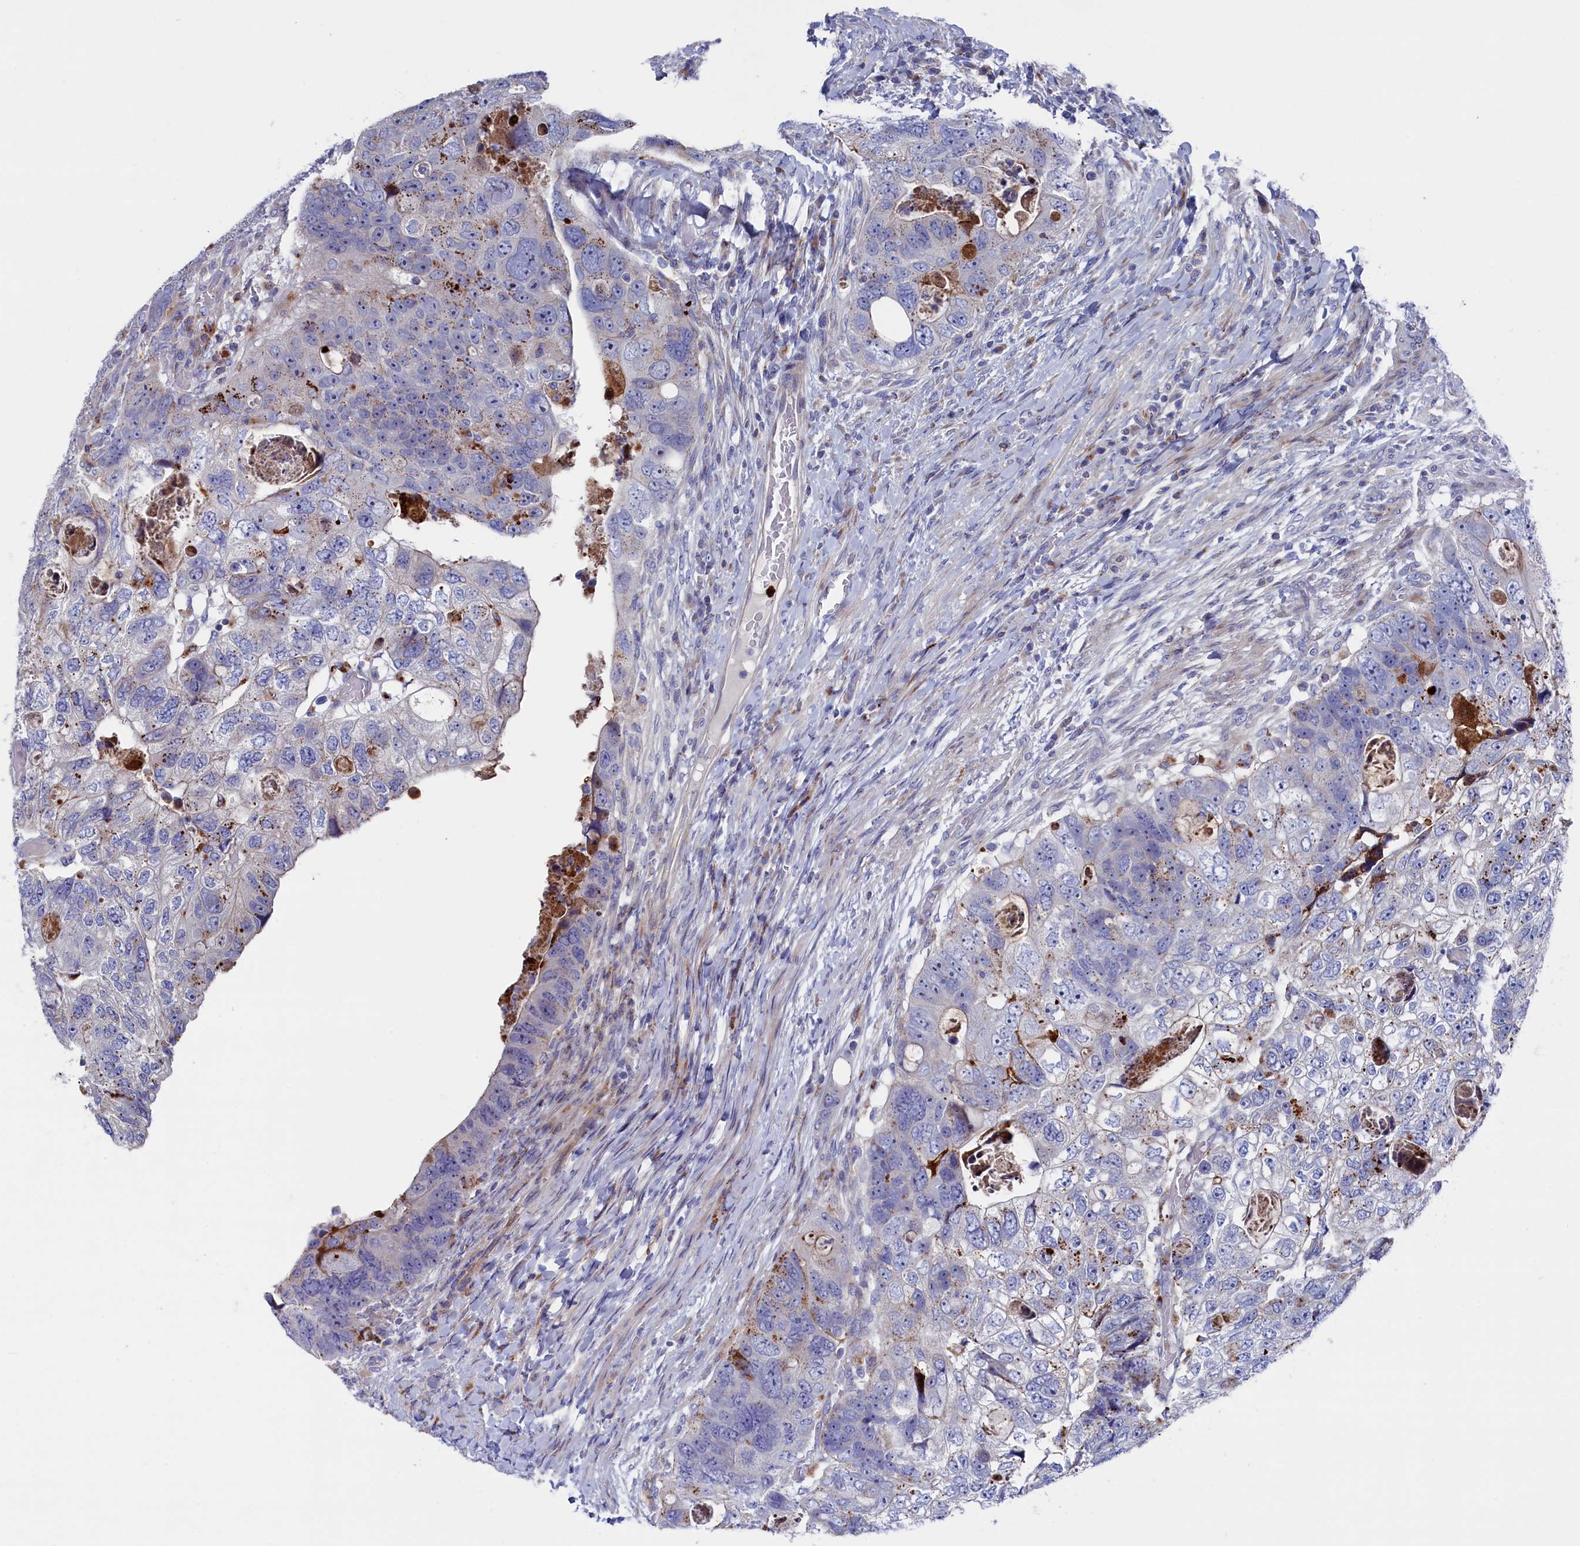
{"staining": {"intensity": "moderate", "quantity": "<25%", "location": "cytoplasmic/membranous"}, "tissue": "colorectal cancer", "cell_type": "Tumor cells", "image_type": "cancer", "snomed": [{"axis": "morphology", "description": "Adenocarcinoma, NOS"}, {"axis": "topography", "description": "Rectum"}], "caption": "Immunohistochemistry (IHC) (DAB) staining of human colorectal cancer exhibits moderate cytoplasmic/membranous protein staining in about <25% of tumor cells.", "gene": "NUDT7", "patient": {"sex": "male", "age": 59}}